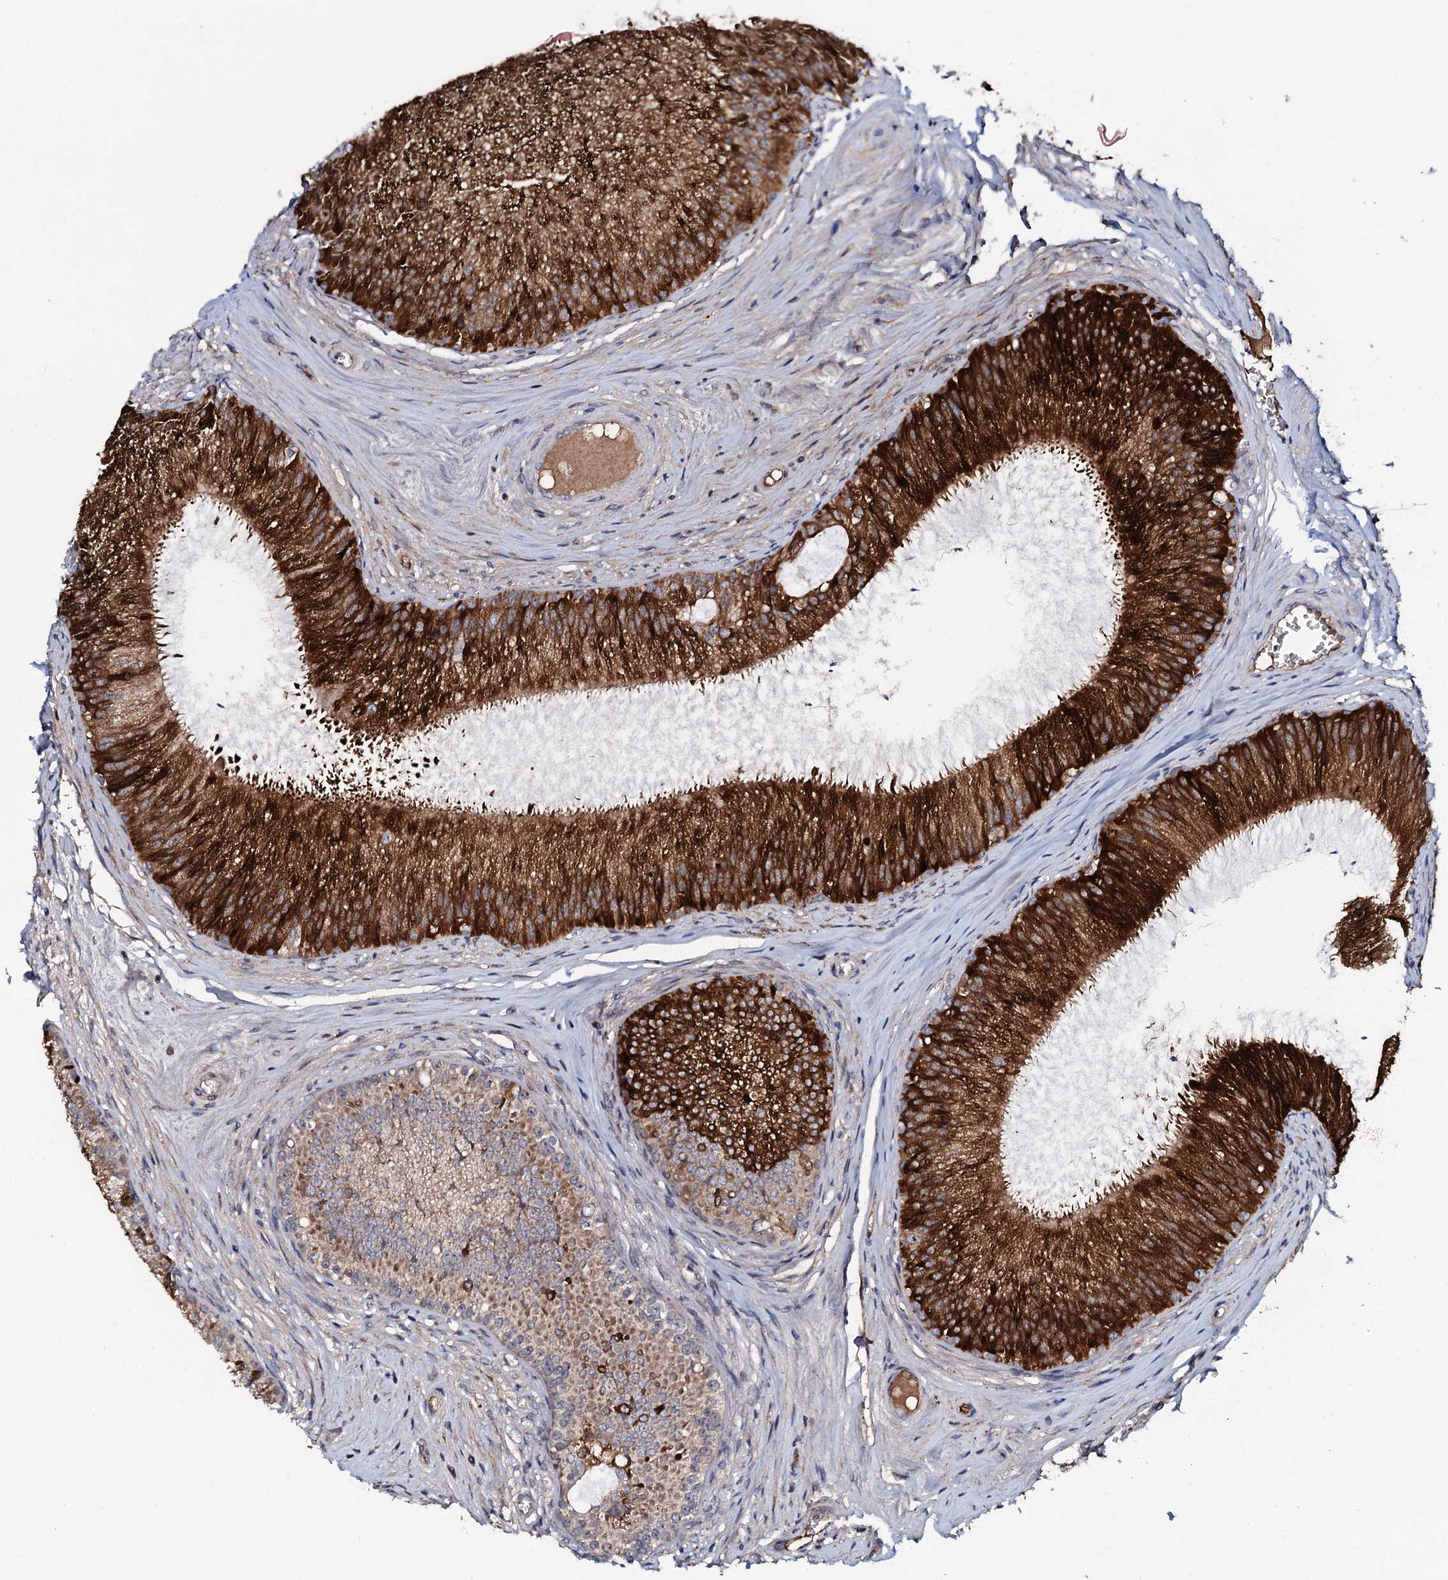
{"staining": {"intensity": "strong", "quantity": "25%-75%", "location": "cytoplasmic/membranous"}, "tissue": "epididymis", "cell_type": "Glandular cells", "image_type": "normal", "snomed": [{"axis": "morphology", "description": "Normal tissue, NOS"}, {"axis": "topography", "description": "Epididymis"}], "caption": "The histopathology image shows immunohistochemical staining of unremarkable epididymis. There is strong cytoplasmic/membranous staining is present in approximately 25%-75% of glandular cells.", "gene": "PPP1R3D", "patient": {"sex": "male", "age": 46}}